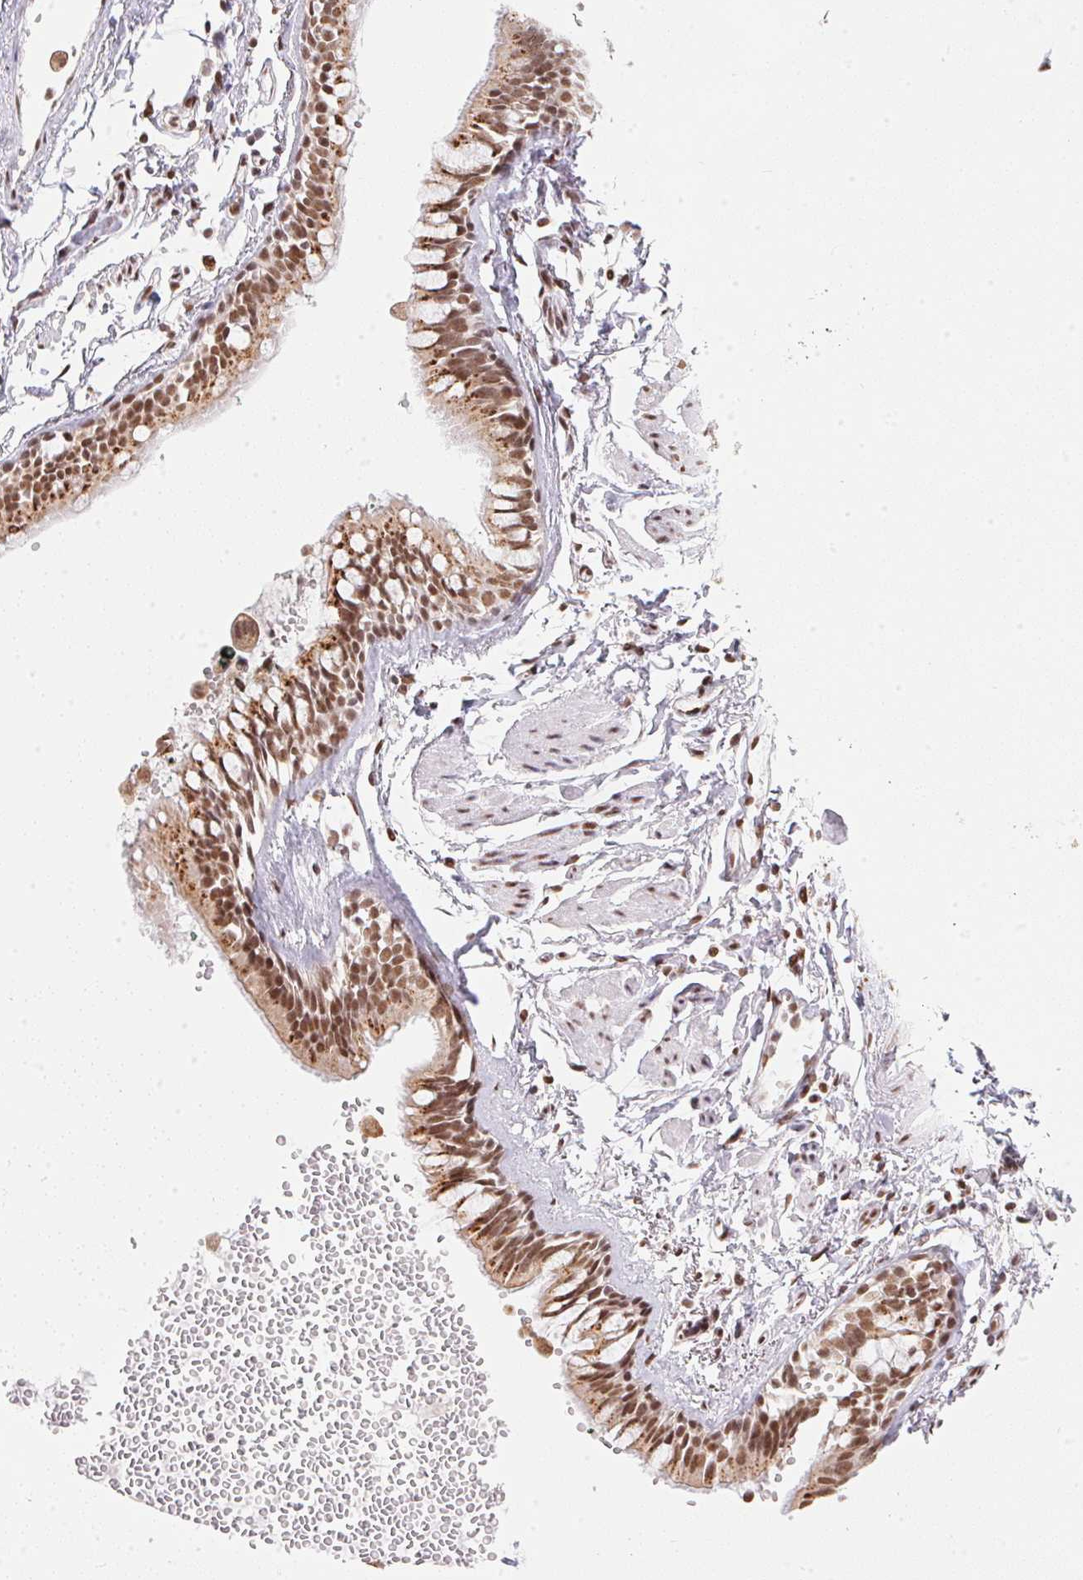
{"staining": {"intensity": "moderate", "quantity": ">75%", "location": "nuclear"}, "tissue": "bronchus", "cell_type": "Respiratory epithelial cells", "image_type": "normal", "snomed": [{"axis": "morphology", "description": "Normal tissue, NOS"}, {"axis": "topography", "description": "Cartilage tissue"}, {"axis": "topography", "description": "Bronchus"}], "caption": "Brown immunohistochemical staining in benign human bronchus shows moderate nuclear positivity in about >75% of respiratory epithelial cells. (Brightfield microscopy of DAB IHC at high magnification).", "gene": "NFE2L1", "patient": {"sex": "female", "age": 59}}